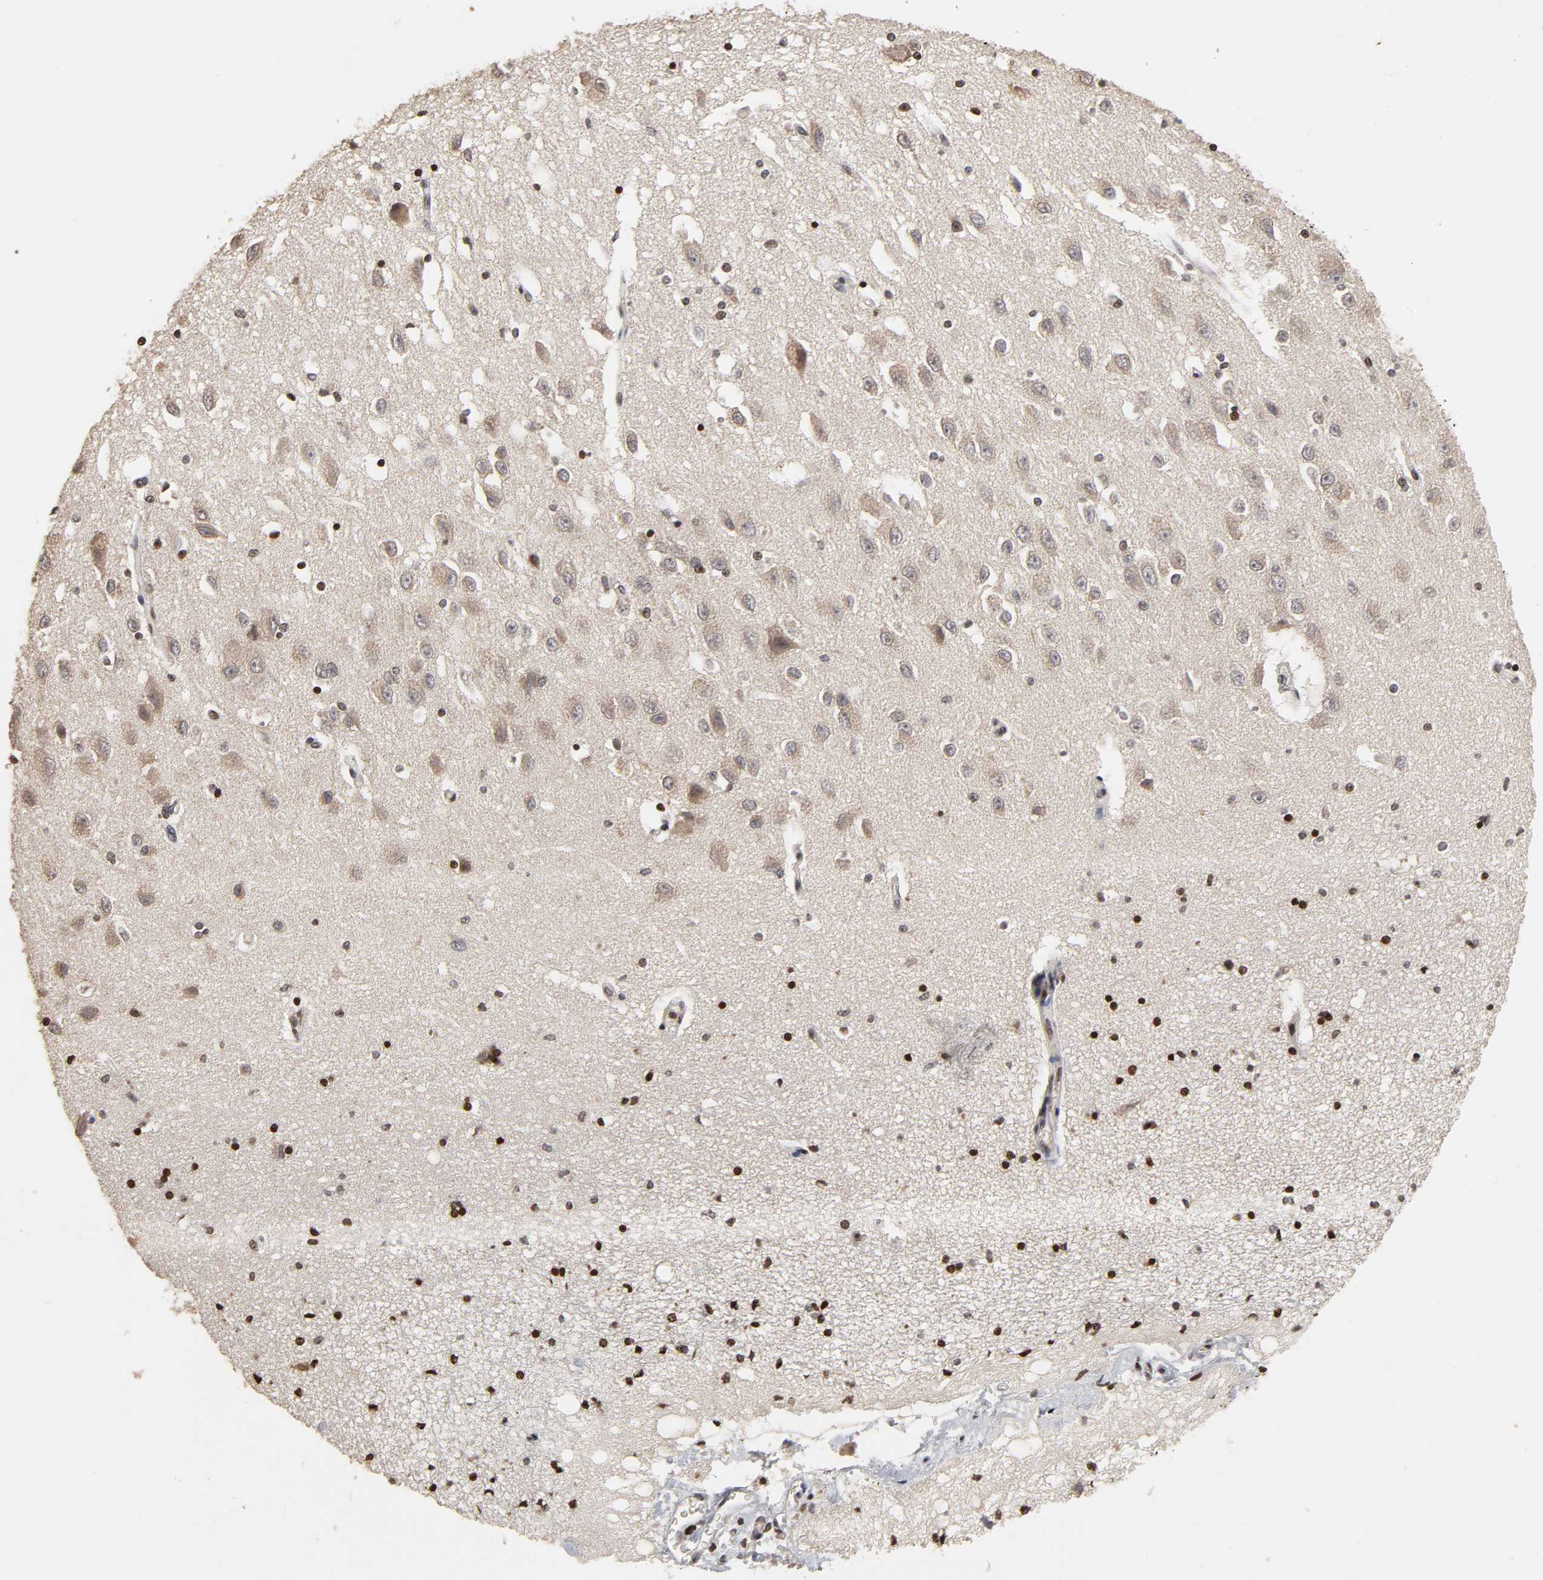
{"staining": {"intensity": "moderate", "quantity": "25%-75%", "location": "nuclear"}, "tissue": "hippocampus", "cell_type": "Glial cells", "image_type": "normal", "snomed": [{"axis": "morphology", "description": "Normal tissue, NOS"}, {"axis": "topography", "description": "Hippocampus"}], "caption": "IHC histopathology image of normal human hippocampus stained for a protein (brown), which shows medium levels of moderate nuclear expression in approximately 25%-75% of glial cells.", "gene": "ZNF473", "patient": {"sex": "female", "age": 54}}